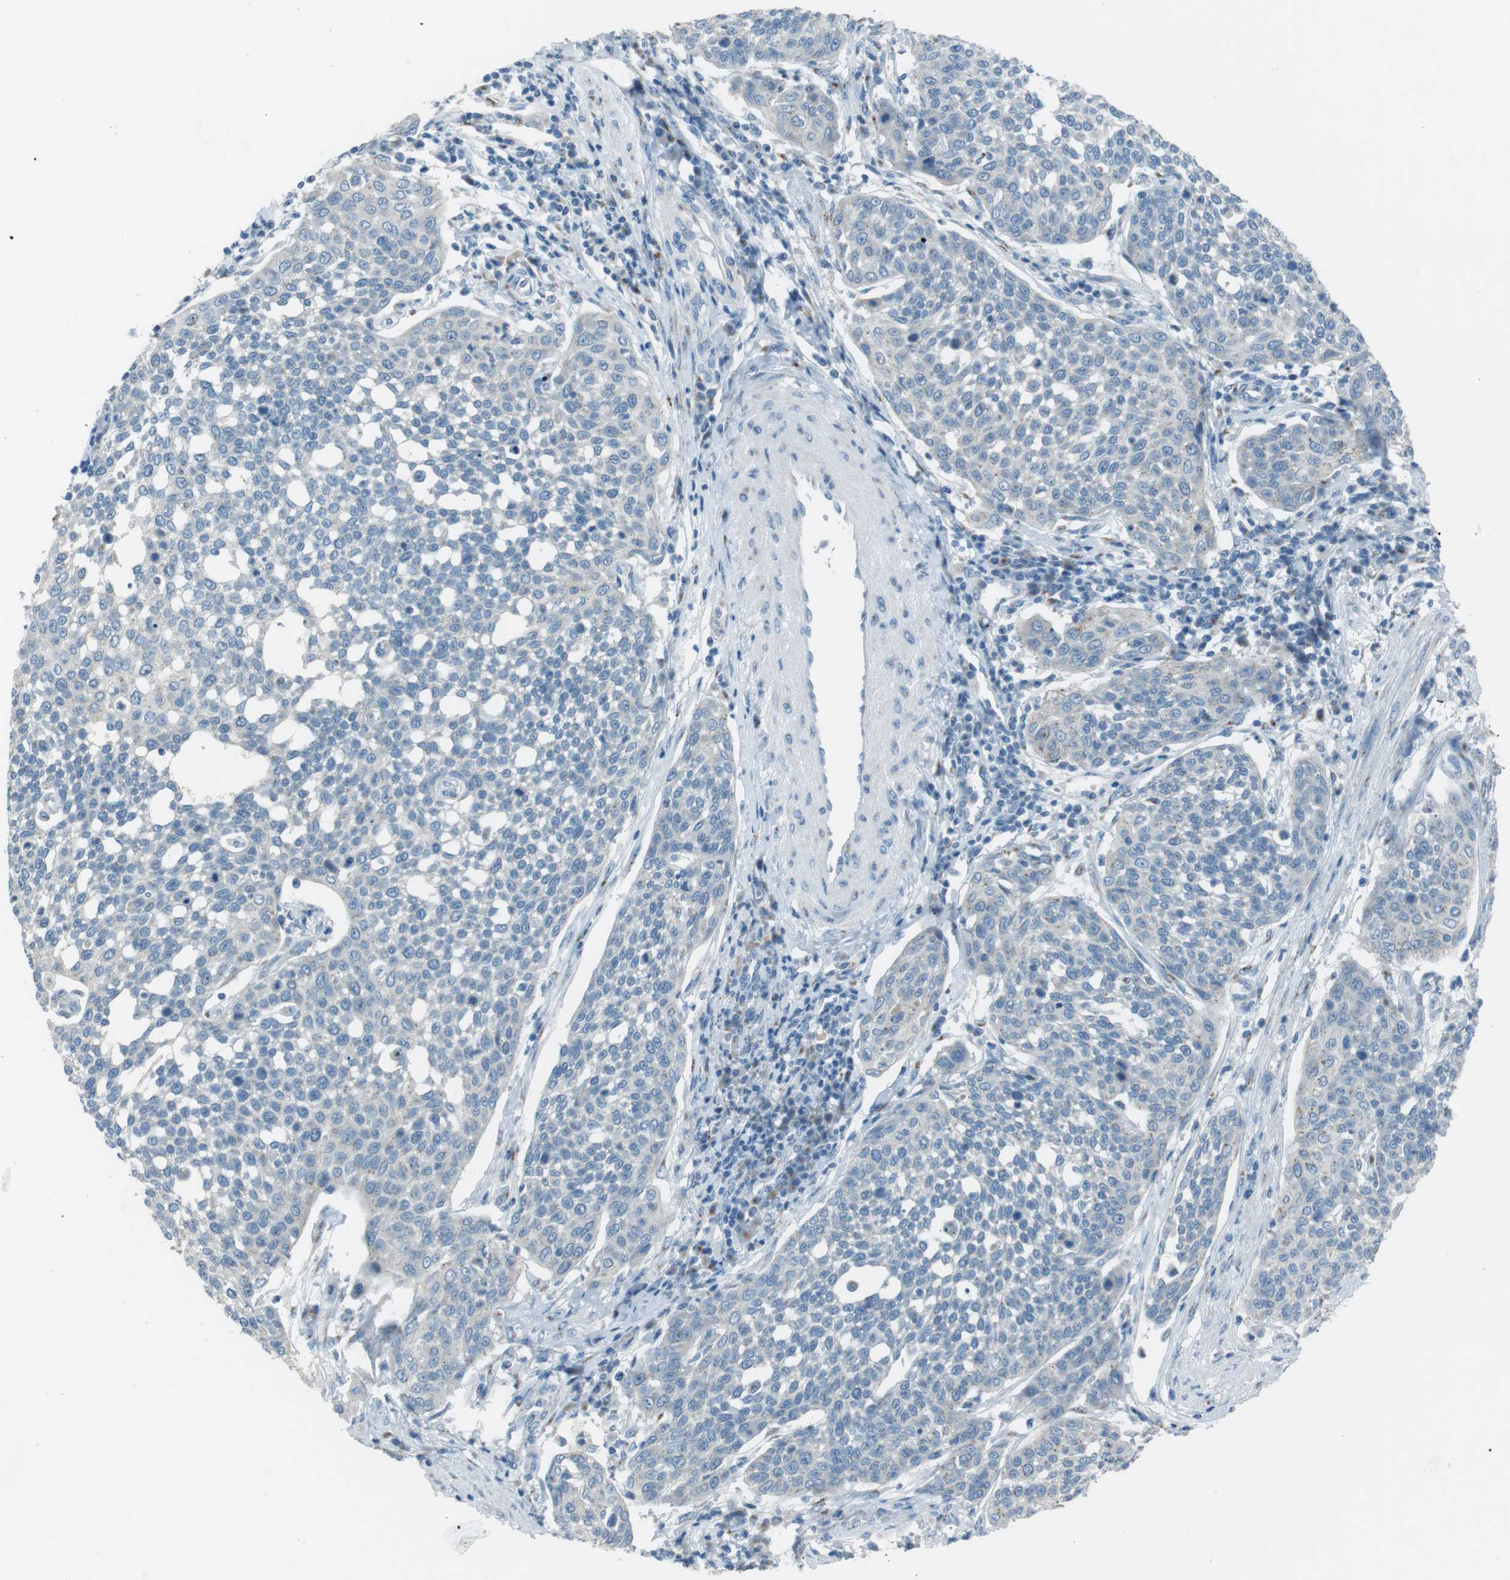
{"staining": {"intensity": "negative", "quantity": "none", "location": "none"}, "tissue": "cervical cancer", "cell_type": "Tumor cells", "image_type": "cancer", "snomed": [{"axis": "morphology", "description": "Squamous cell carcinoma, NOS"}, {"axis": "topography", "description": "Cervix"}], "caption": "Human cervical squamous cell carcinoma stained for a protein using immunohistochemistry exhibits no staining in tumor cells.", "gene": "TXNDC15", "patient": {"sex": "female", "age": 34}}